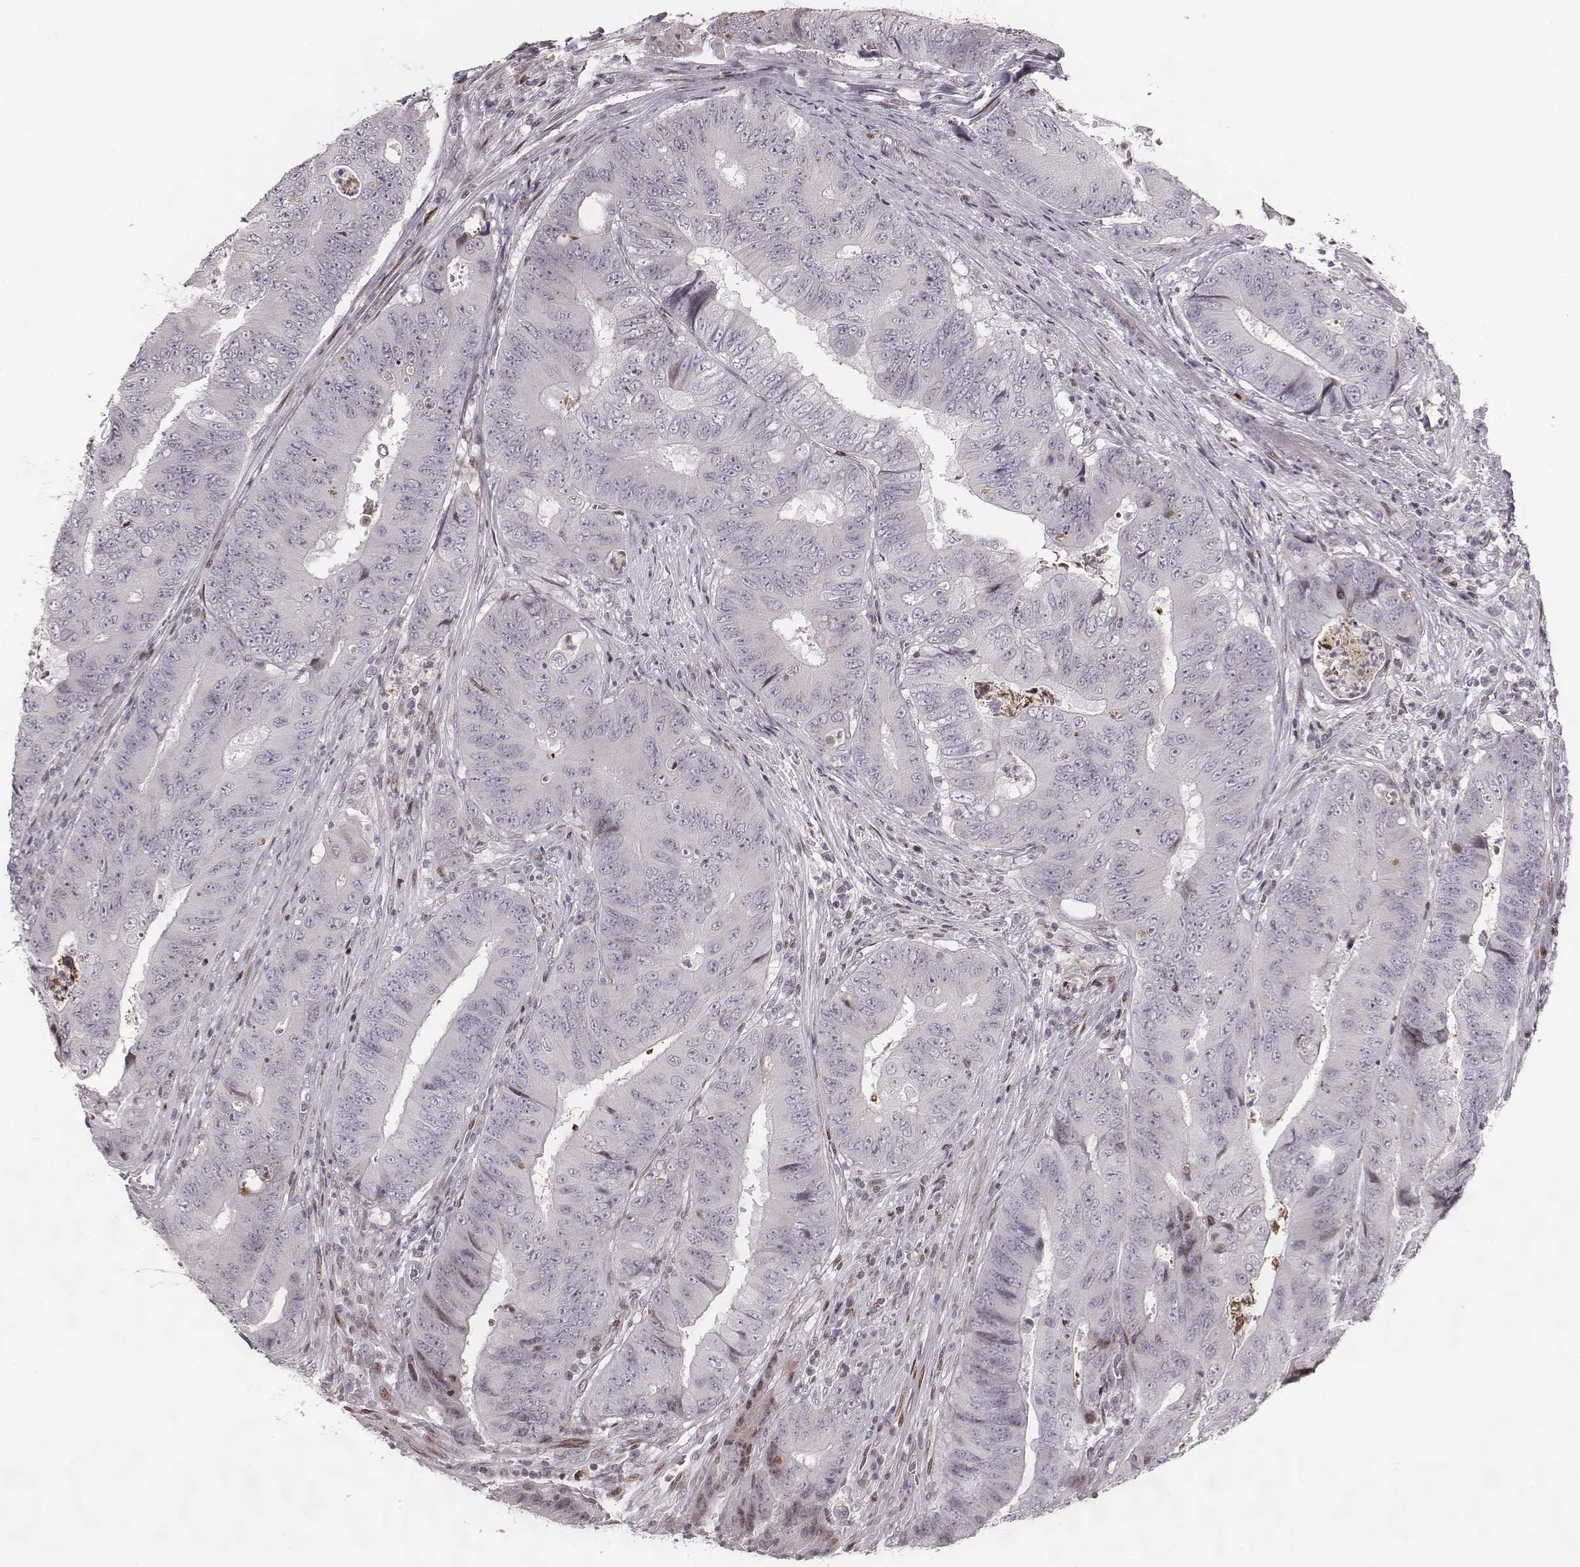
{"staining": {"intensity": "negative", "quantity": "none", "location": "none"}, "tissue": "colorectal cancer", "cell_type": "Tumor cells", "image_type": "cancer", "snomed": [{"axis": "morphology", "description": "Adenocarcinoma, NOS"}, {"axis": "topography", "description": "Colon"}], "caption": "Image shows no significant protein staining in tumor cells of colorectal adenocarcinoma.", "gene": "NDC1", "patient": {"sex": "female", "age": 48}}